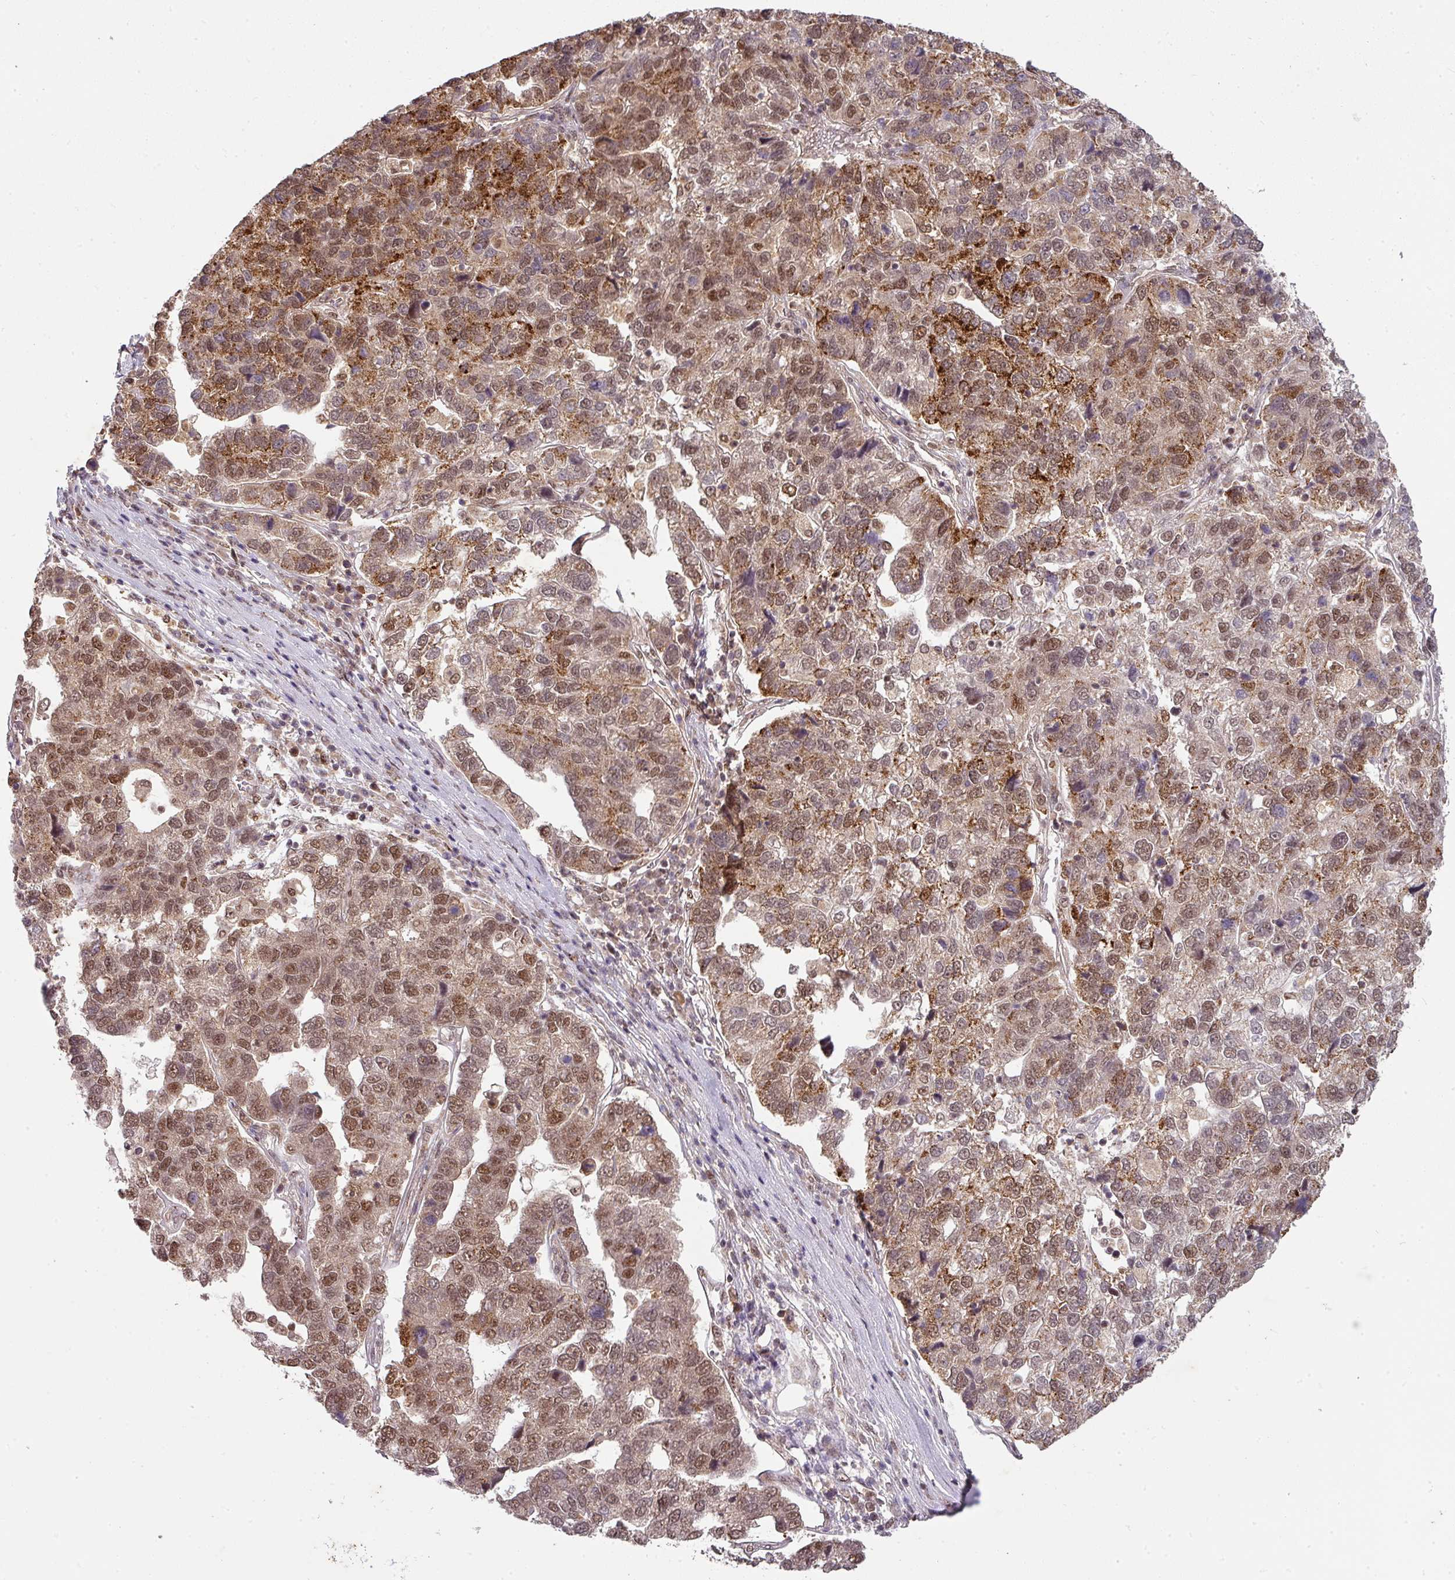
{"staining": {"intensity": "moderate", "quantity": ">75%", "location": "cytoplasmic/membranous,nuclear"}, "tissue": "pancreatic cancer", "cell_type": "Tumor cells", "image_type": "cancer", "snomed": [{"axis": "morphology", "description": "Adenocarcinoma, NOS"}, {"axis": "topography", "description": "Pancreas"}], "caption": "The micrograph shows a brown stain indicating the presence of a protein in the cytoplasmic/membranous and nuclear of tumor cells in pancreatic adenocarcinoma.", "gene": "RANBP9", "patient": {"sex": "female", "age": 61}}